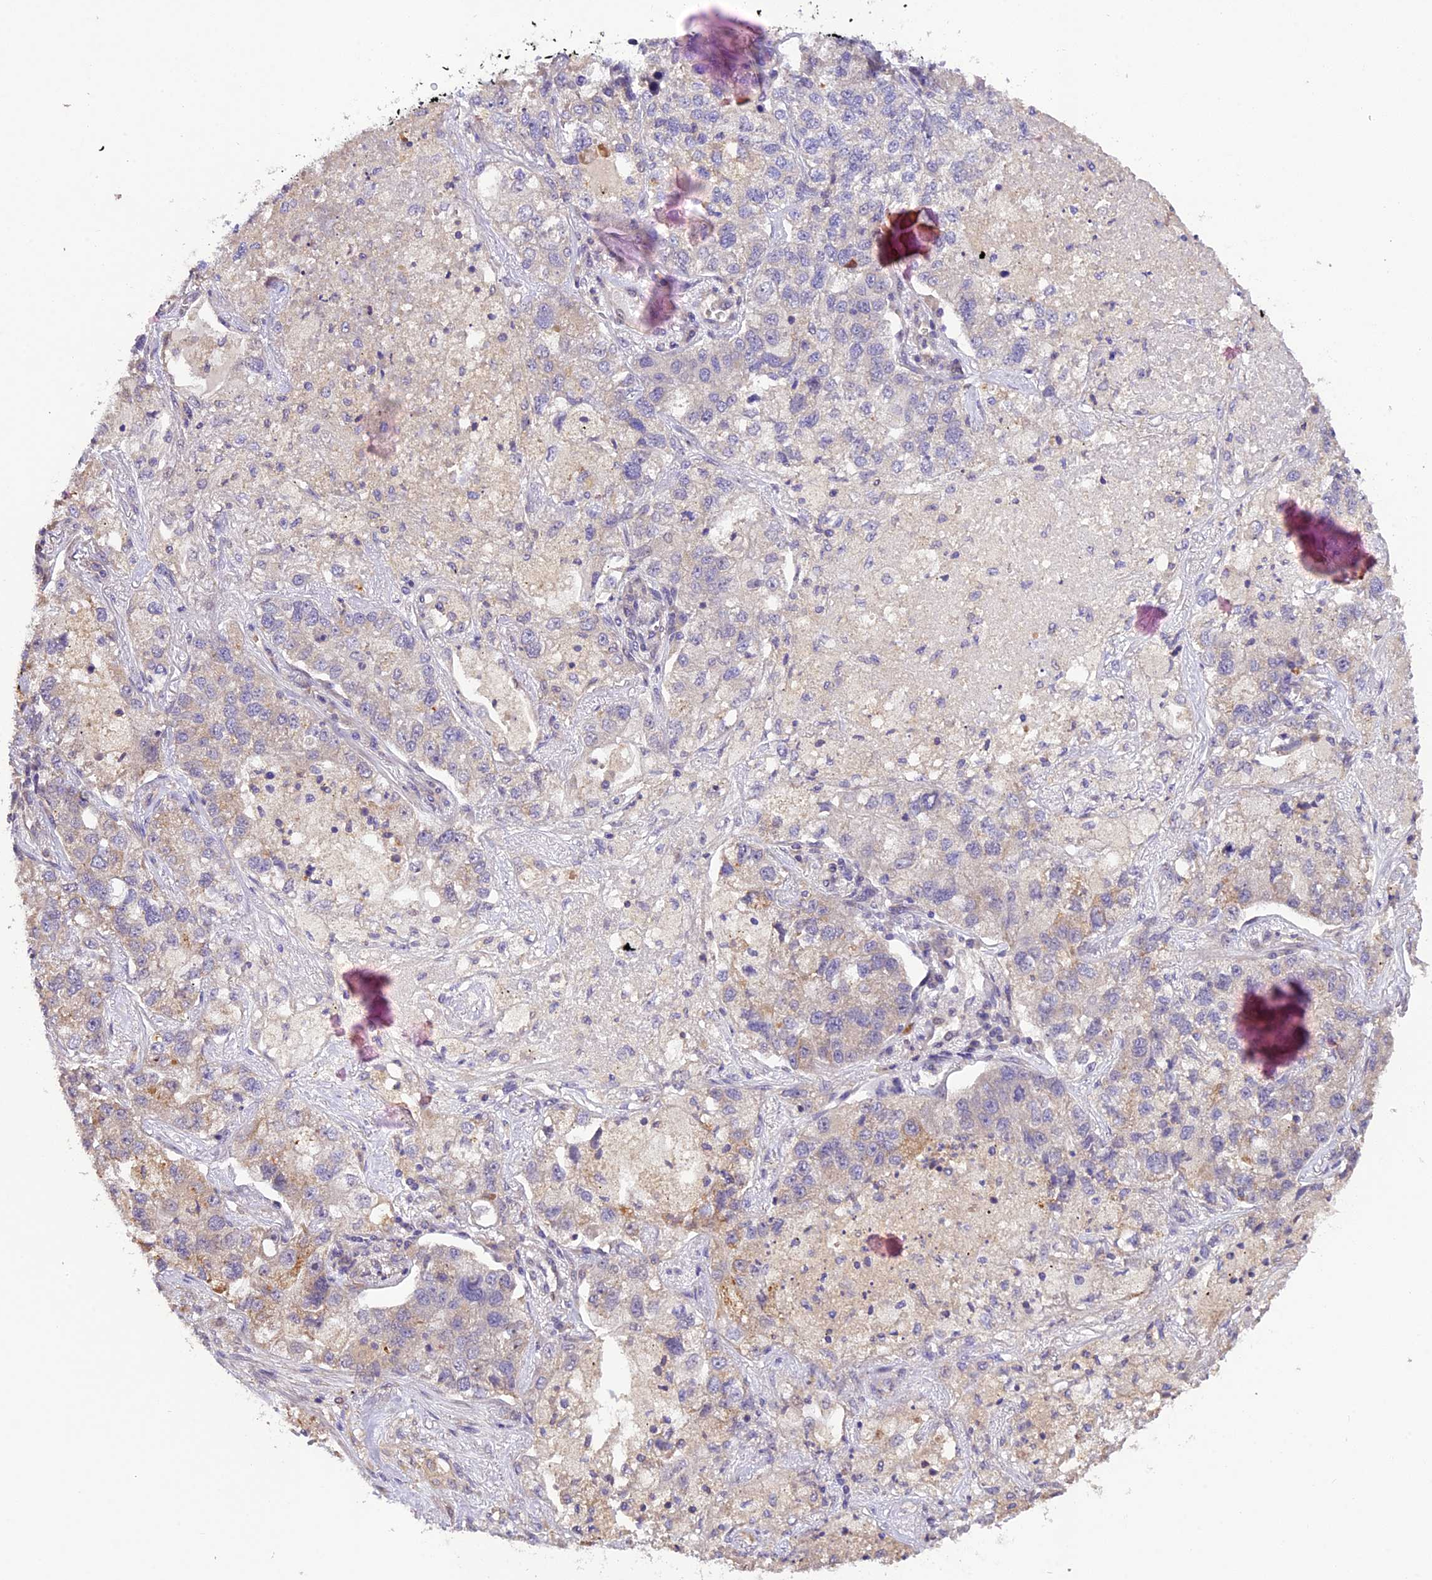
{"staining": {"intensity": "negative", "quantity": "none", "location": "none"}, "tissue": "lung cancer", "cell_type": "Tumor cells", "image_type": "cancer", "snomed": [{"axis": "morphology", "description": "Adenocarcinoma, NOS"}, {"axis": "topography", "description": "Lung"}], "caption": "Immunohistochemical staining of human lung cancer (adenocarcinoma) demonstrates no significant staining in tumor cells.", "gene": "DGKH", "patient": {"sex": "male", "age": 49}}